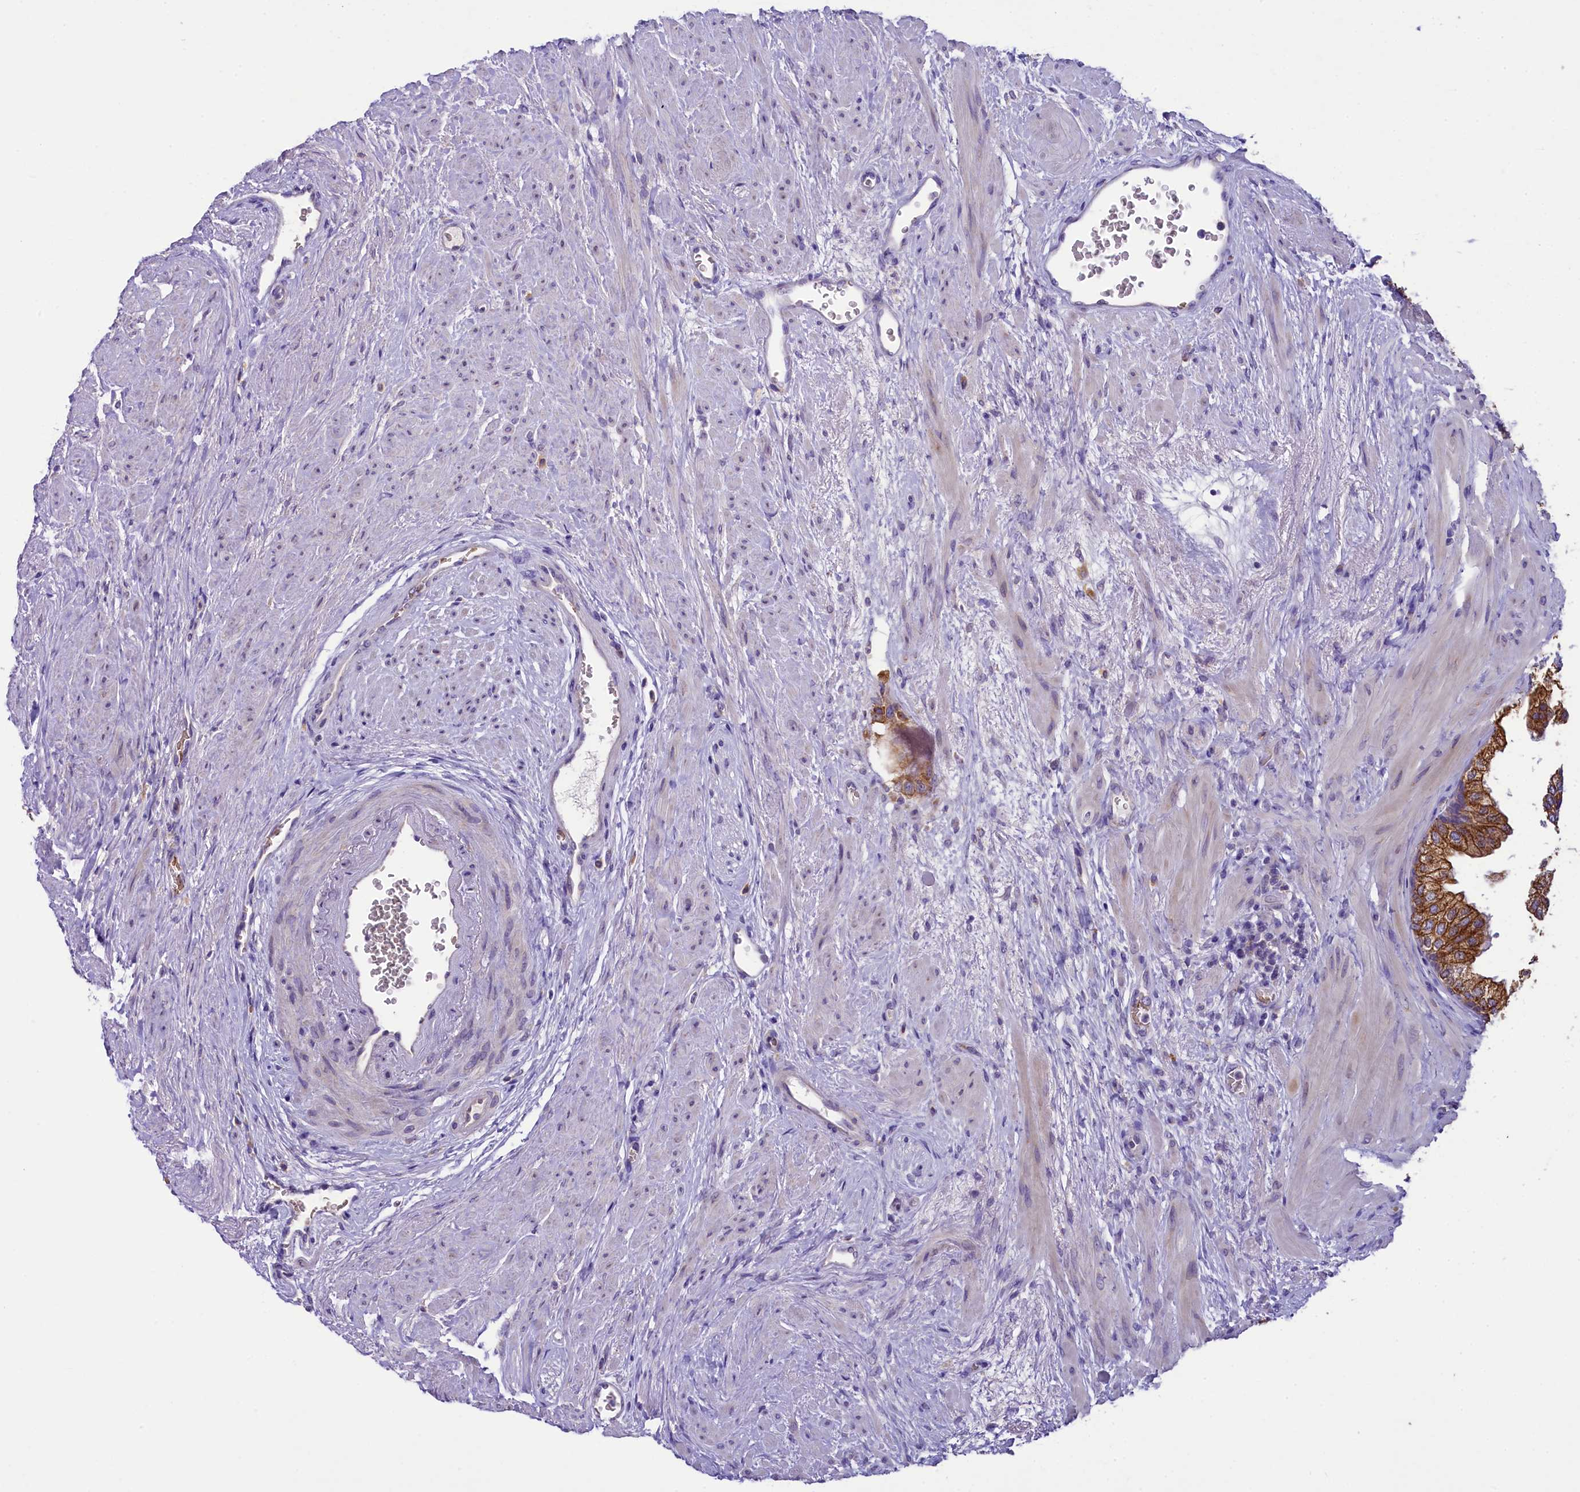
{"staining": {"intensity": "strong", "quantity": "25%-75%", "location": "cytoplasmic/membranous"}, "tissue": "prostate", "cell_type": "Glandular cells", "image_type": "normal", "snomed": [{"axis": "morphology", "description": "Normal tissue, NOS"}, {"axis": "topography", "description": "Prostate"}], "caption": "Immunohistochemical staining of benign prostate reveals strong cytoplasmic/membranous protein expression in approximately 25%-75% of glandular cells.", "gene": "LARP4", "patient": {"sex": "male", "age": 48}}